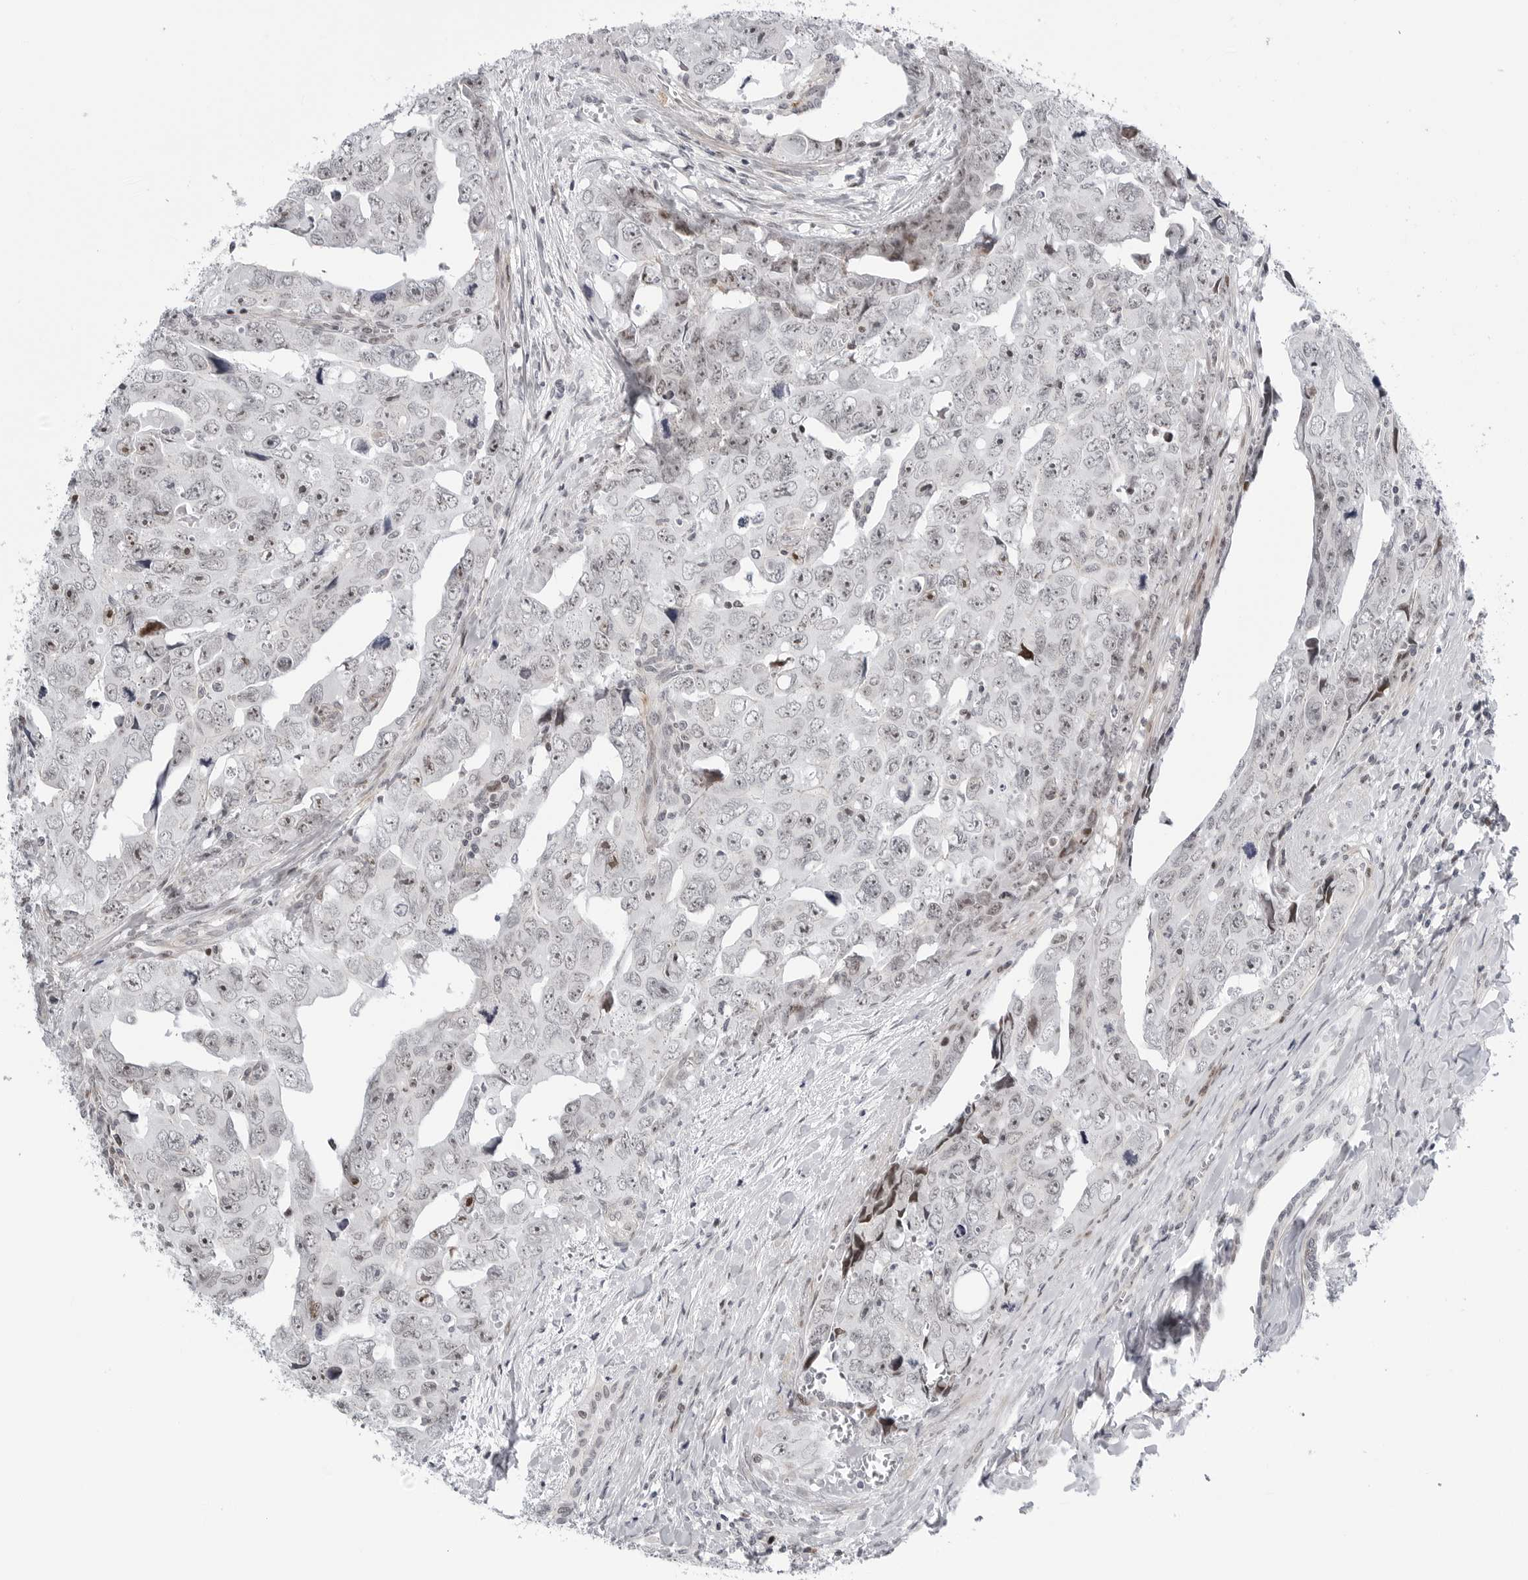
{"staining": {"intensity": "weak", "quantity": "<25%", "location": "nuclear"}, "tissue": "testis cancer", "cell_type": "Tumor cells", "image_type": "cancer", "snomed": [{"axis": "morphology", "description": "Carcinoma, Embryonal, NOS"}, {"axis": "topography", "description": "Testis"}], "caption": "Immunohistochemical staining of testis embryonal carcinoma displays no significant staining in tumor cells. (DAB immunohistochemistry visualized using brightfield microscopy, high magnification).", "gene": "FAM135B", "patient": {"sex": "male", "age": 28}}